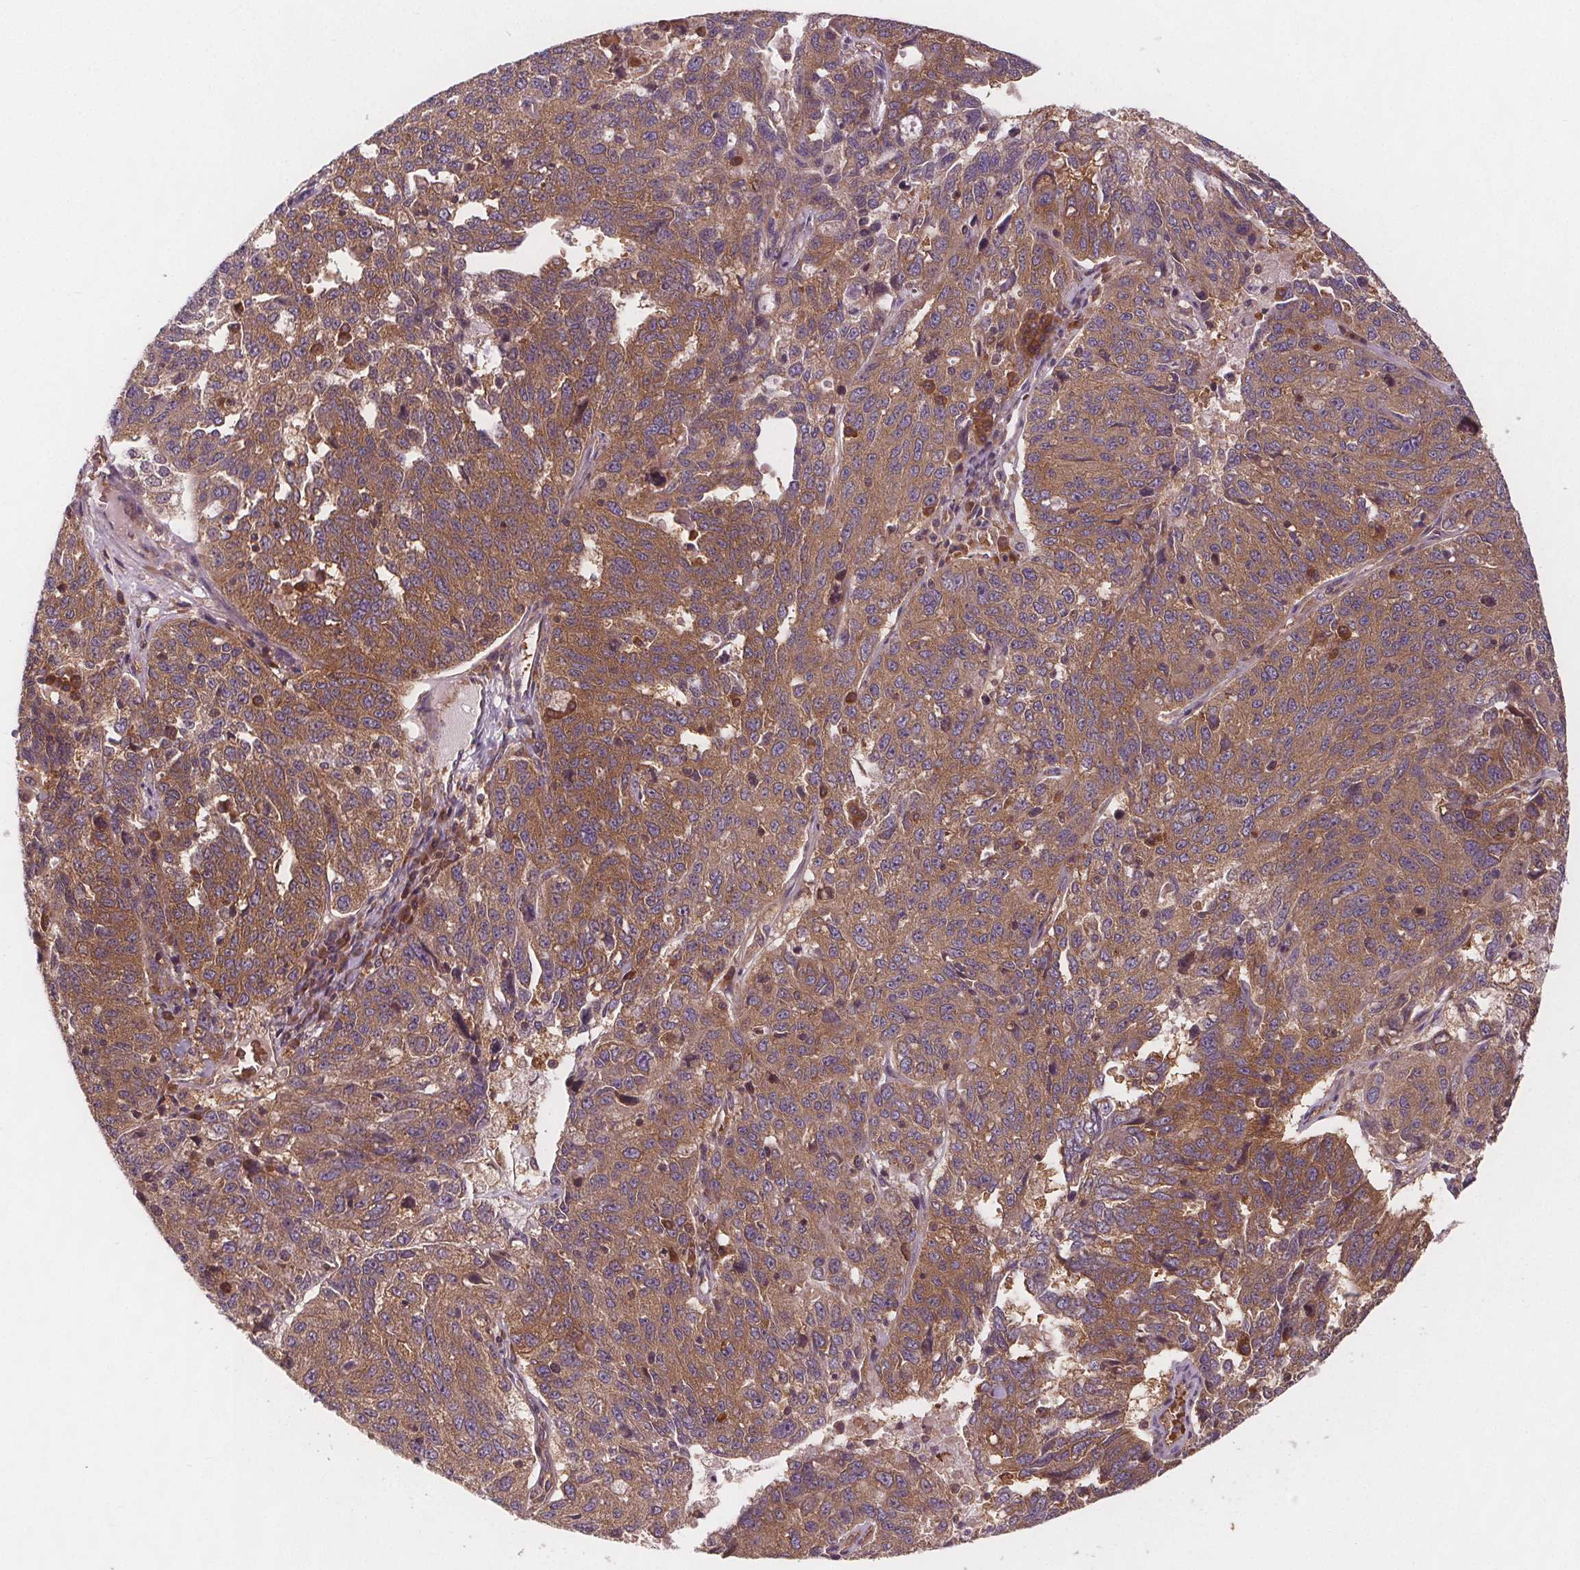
{"staining": {"intensity": "moderate", "quantity": ">75%", "location": "cytoplasmic/membranous"}, "tissue": "ovarian cancer", "cell_type": "Tumor cells", "image_type": "cancer", "snomed": [{"axis": "morphology", "description": "Cystadenocarcinoma, serous, NOS"}, {"axis": "topography", "description": "Ovary"}], "caption": "Ovarian cancer (serous cystadenocarcinoma) stained for a protein (brown) demonstrates moderate cytoplasmic/membranous positive positivity in about >75% of tumor cells.", "gene": "EIF3D", "patient": {"sex": "female", "age": 71}}